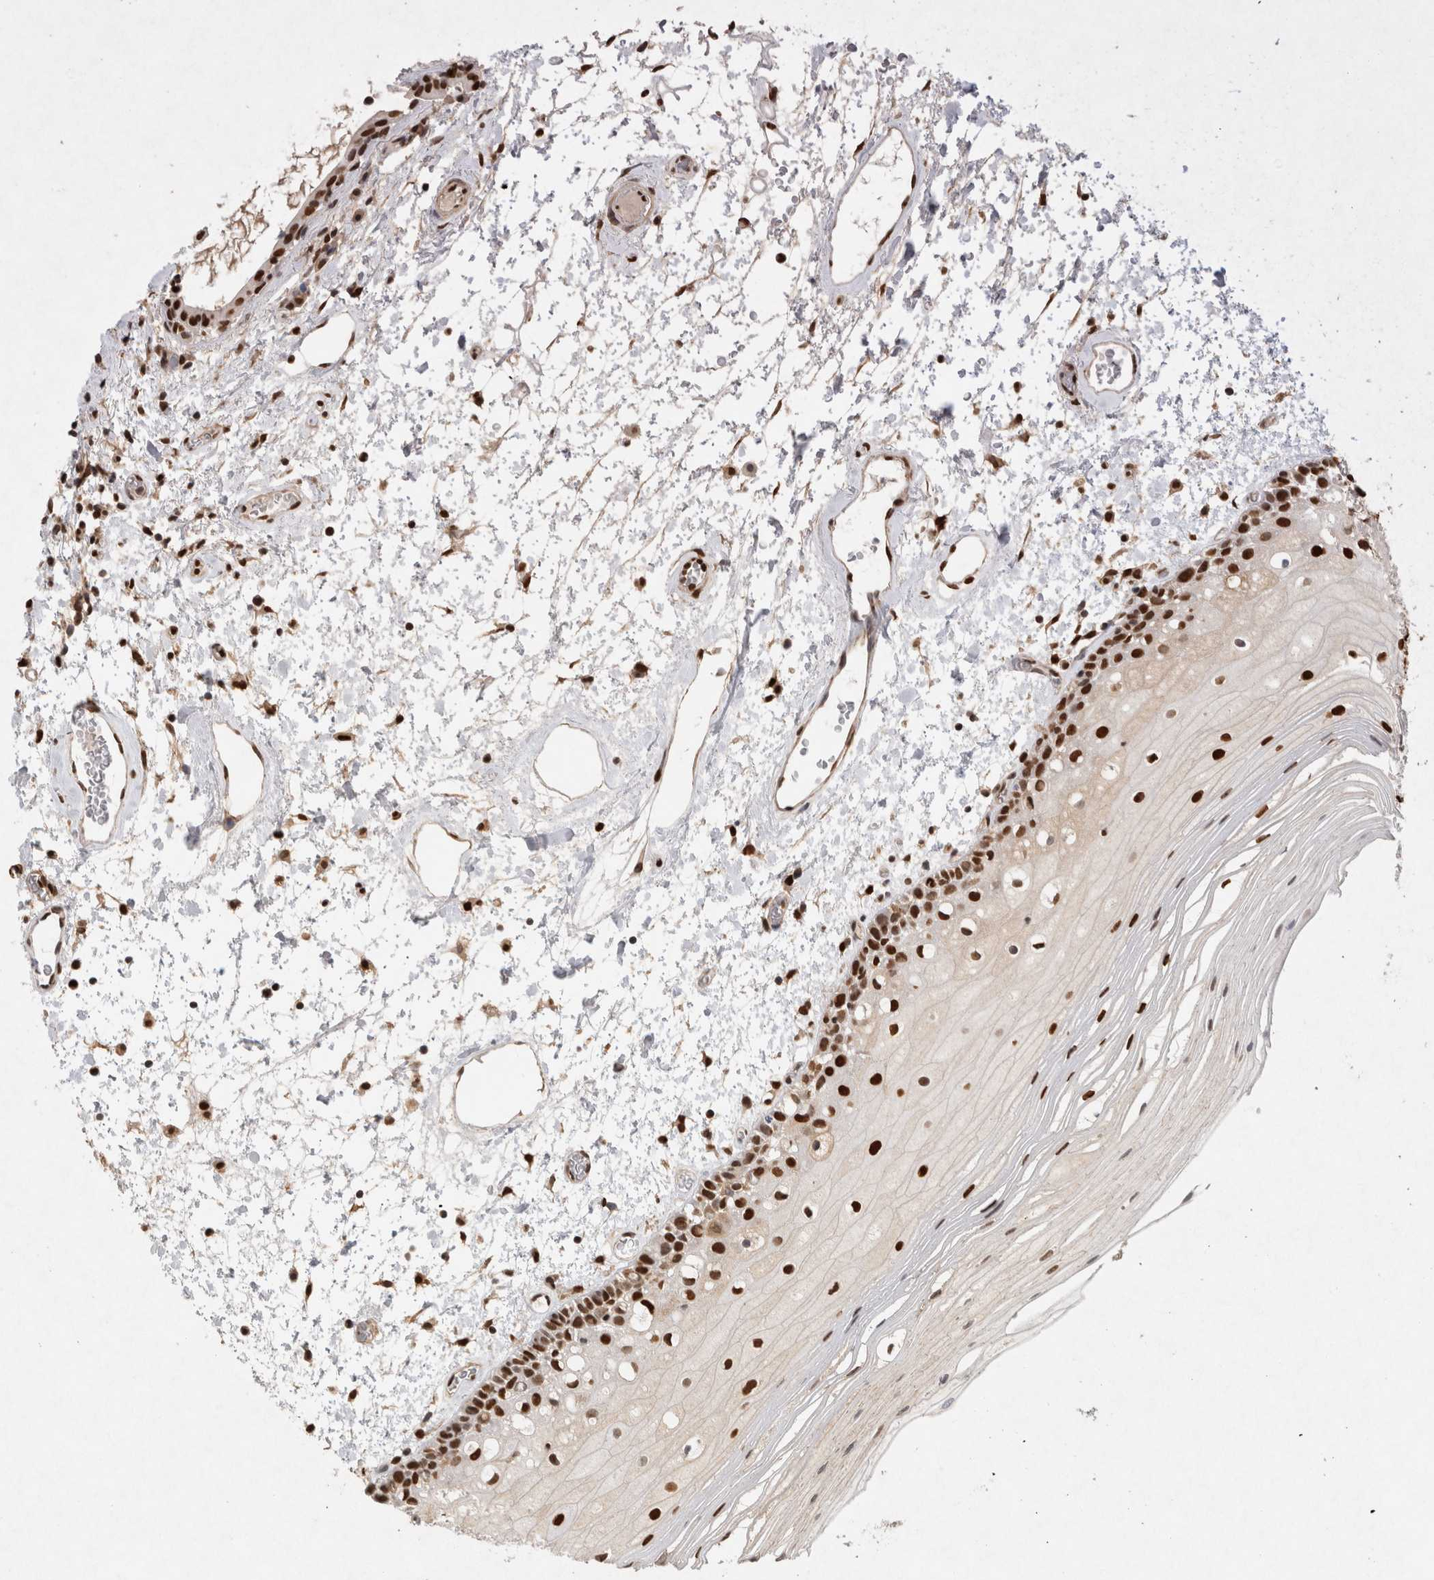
{"staining": {"intensity": "strong", "quantity": ">75%", "location": "nuclear"}, "tissue": "oral mucosa", "cell_type": "Squamous epithelial cells", "image_type": "normal", "snomed": [{"axis": "morphology", "description": "Normal tissue, NOS"}, {"axis": "topography", "description": "Oral tissue"}], "caption": "Oral mucosa stained for a protein displays strong nuclear positivity in squamous epithelial cells. The protein is shown in brown color, while the nuclei are stained blue.", "gene": "HDGF", "patient": {"sex": "male", "age": 52}}